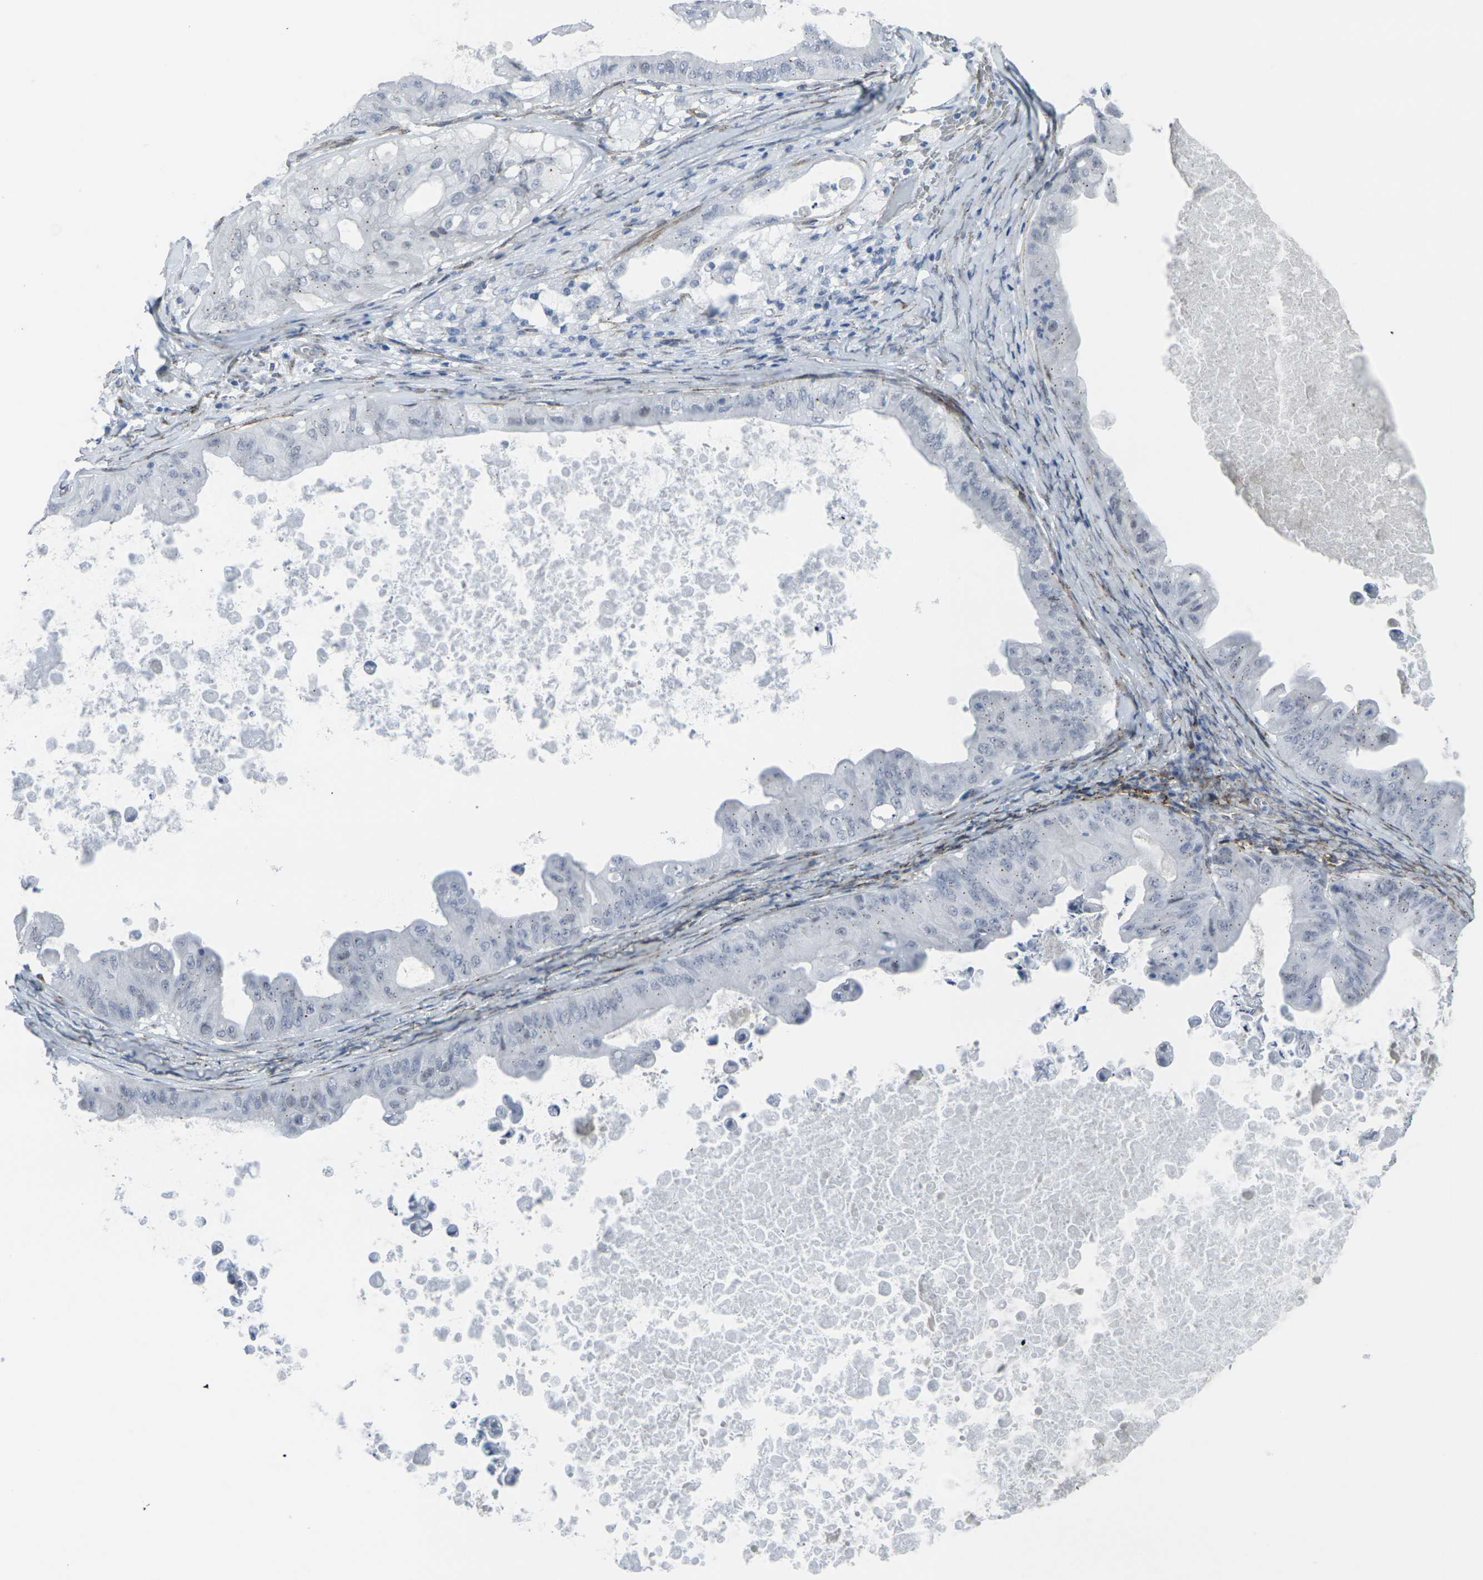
{"staining": {"intensity": "negative", "quantity": "none", "location": "none"}, "tissue": "ovarian cancer", "cell_type": "Tumor cells", "image_type": "cancer", "snomed": [{"axis": "morphology", "description": "Cystadenocarcinoma, mucinous, NOS"}, {"axis": "topography", "description": "Ovary"}], "caption": "Image shows no significant protein positivity in tumor cells of ovarian mucinous cystadenocarcinoma. Brightfield microscopy of immunohistochemistry (IHC) stained with DAB (brown) and hematoxylin (blue), captured at high magnification.", "gene": "CDH11", "patient": {"sex": "female", "age": 37}}